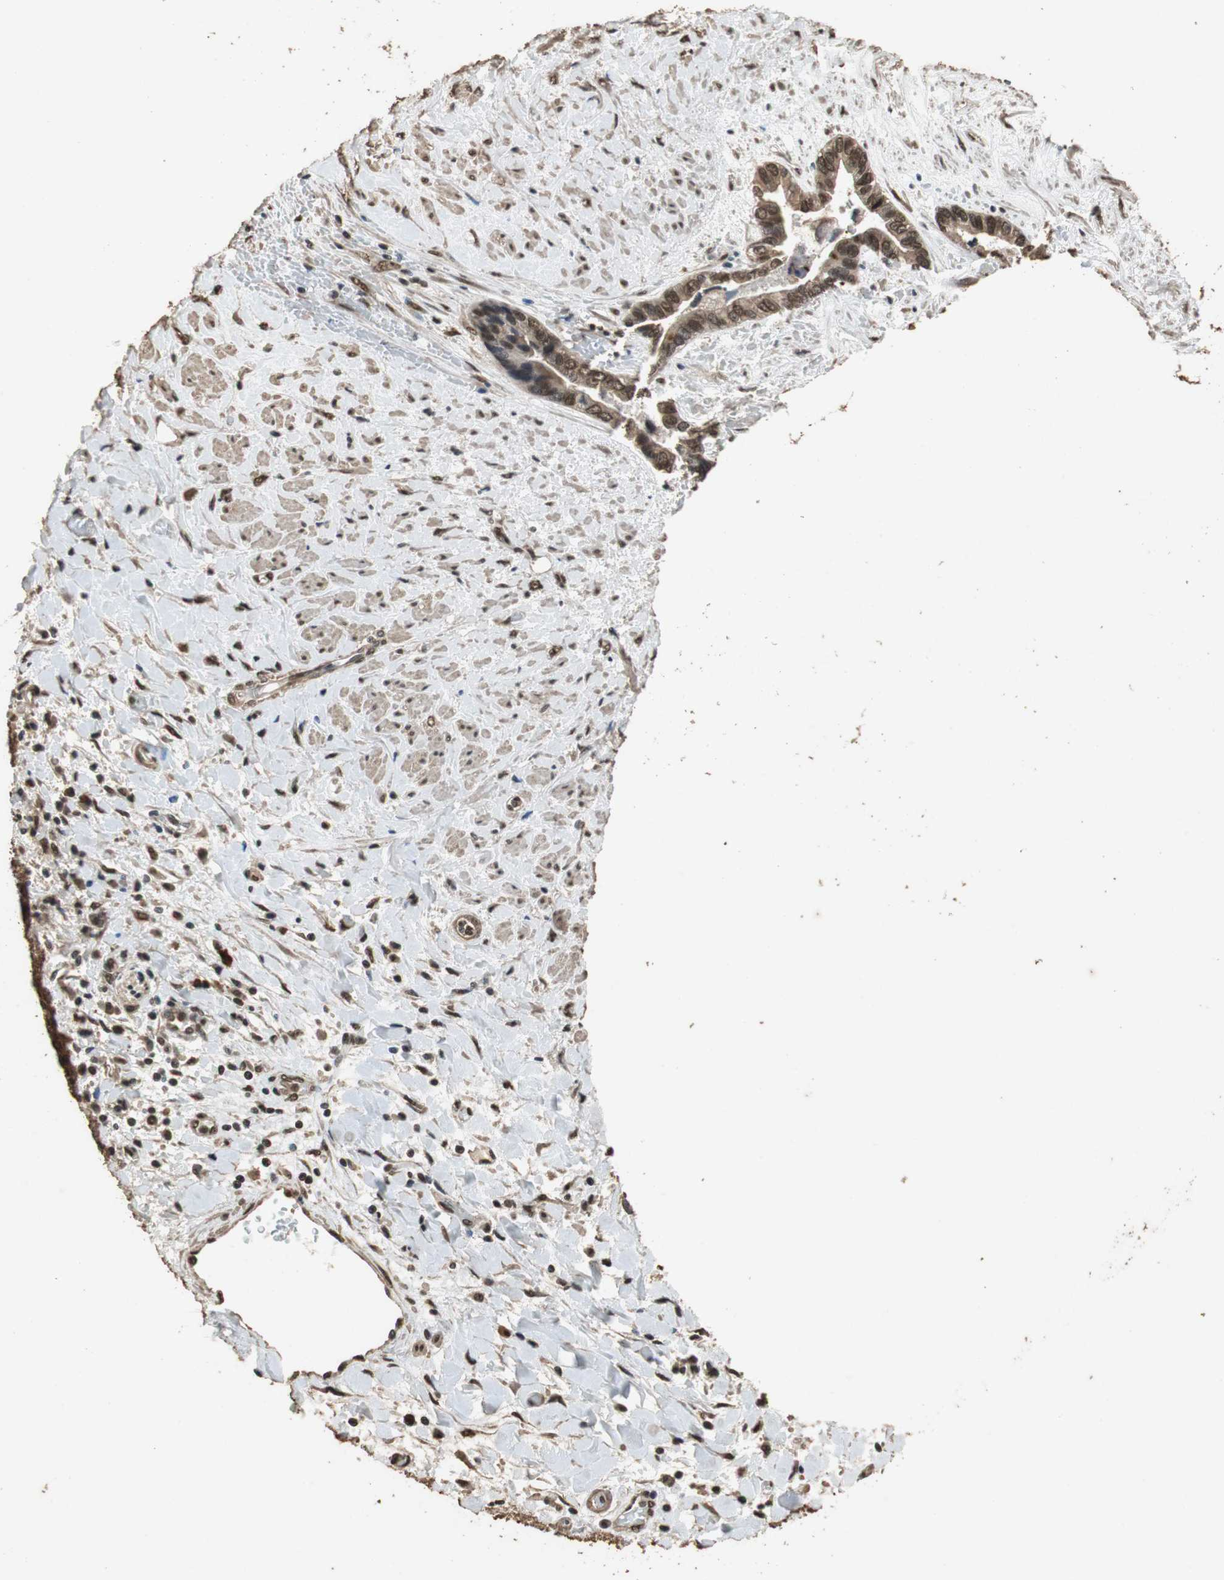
{"staining": {"intensity": "strong", "quantity": ">75%", "location": "cytoplasmic/membranous,nuclear"}, "tissue": "liver cancer", "cell_type": "Tumor cells", "image_type": "cancer", "snomed": [{"axis": "morphology", "description": "Cholangiocarcinoma"}, {"axis": "topography", "description": "Liver"}], "caption": "A high-resolution photomicrograph shows IHC staining of liver cancer, which exhibits strong cytoplasmic/membranous and nuclear staining in approximately >75% of tumor cells. The staining is performed using DAB brown chromogen to label protein expression. The nuclei are counter-stained blue using hematoxylin.", "gene": "ZNF18", "patient": {"sex": "female", "age": 65}}